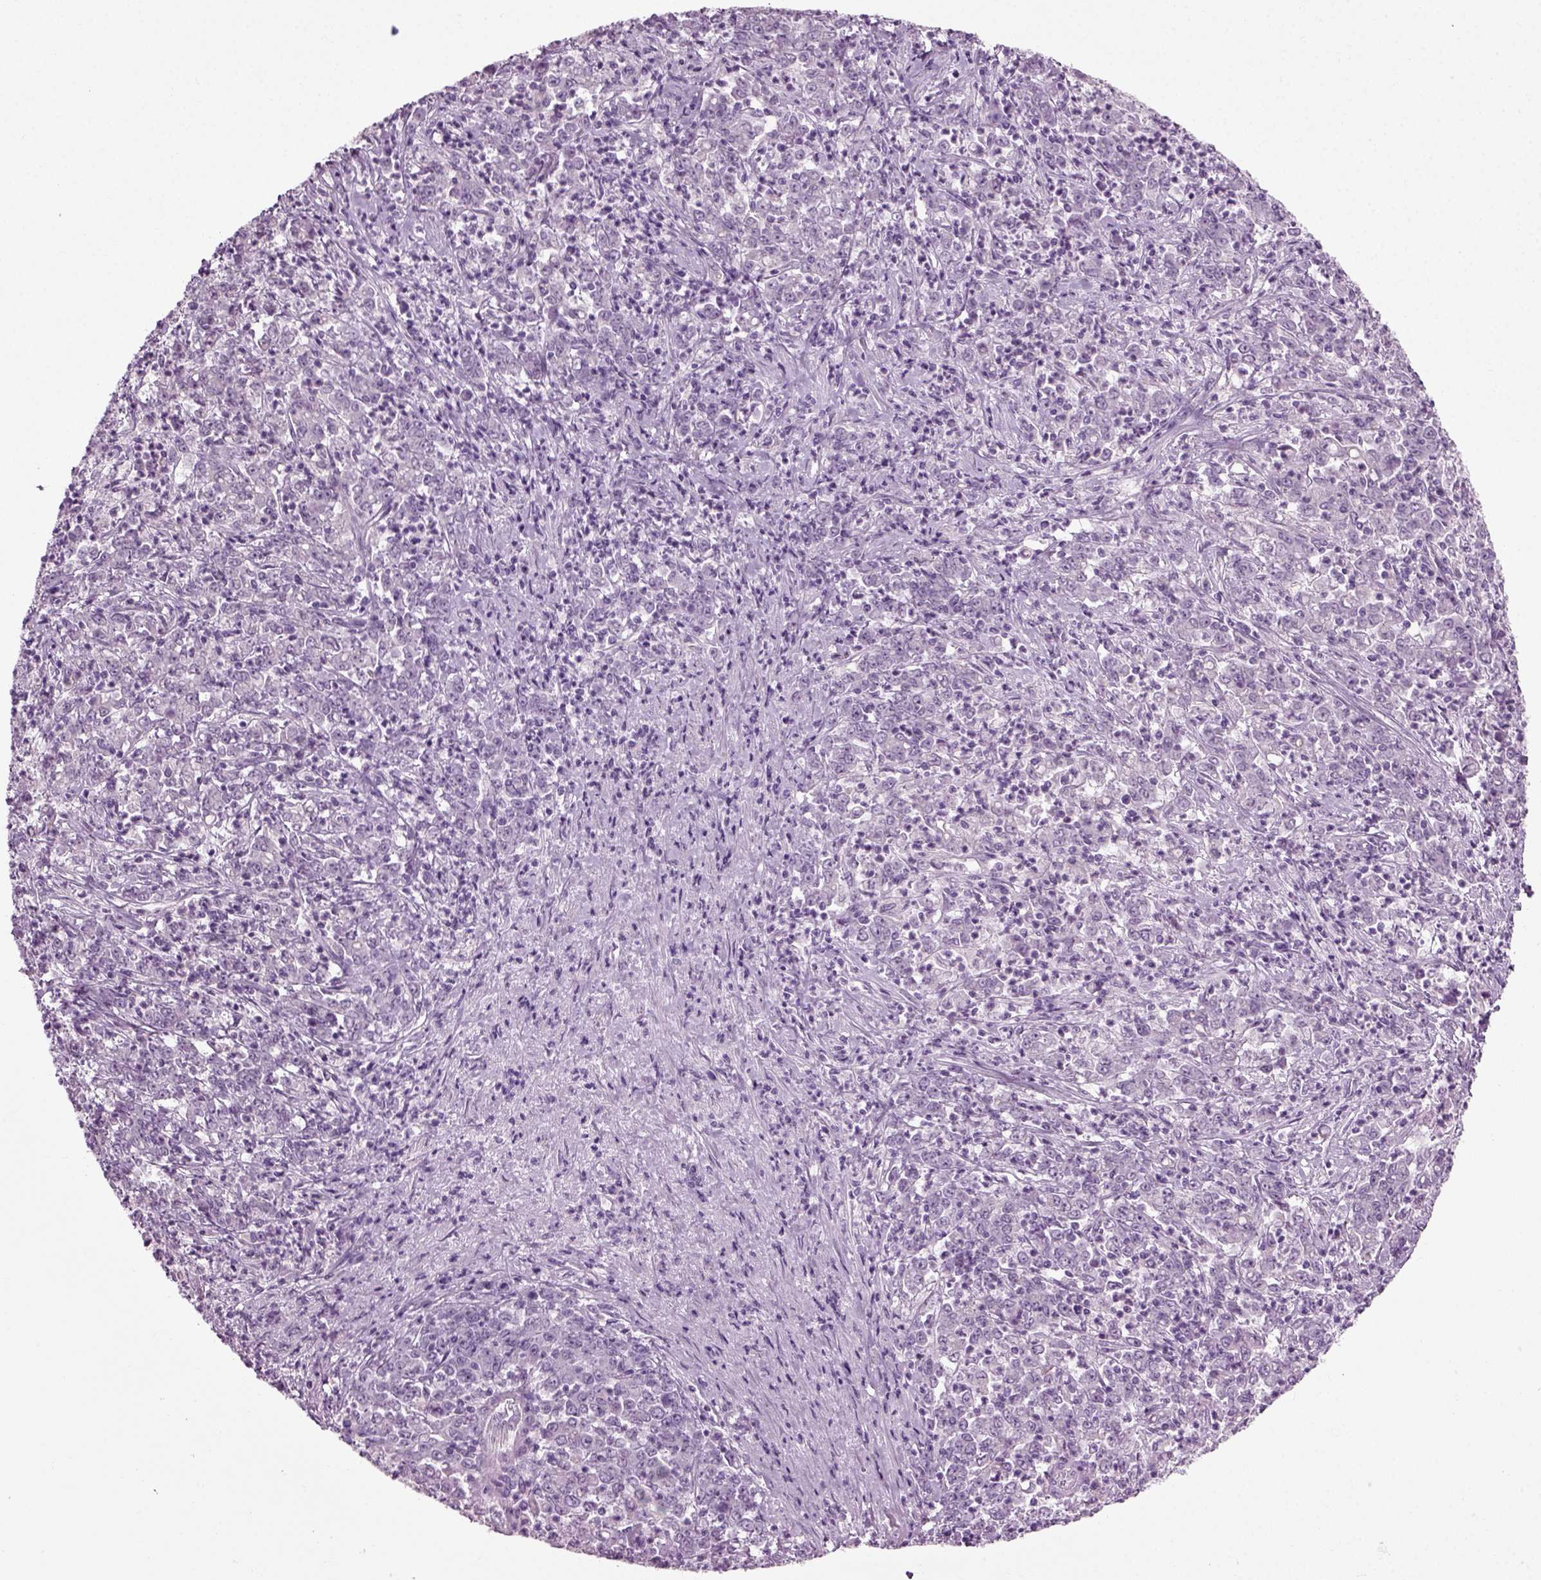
{"staining": {"intensity": "negative", "quantity": "none", "location": "none"}, "tissue": "stomach cancer", "cell_type": "Tumor cells", "image_type": "cancer", "snomed": [{"axis": "morphology", "description": "Adenocarcinoma, NOS"}, {"axis": "topography", "description": "Stomach, lower"}], "caption": "Protein analysis of adenocarcinoma (stomach) displays no significant expression in tumor cells.", "gene": "ZC2HC1C", "patient": {"sex": "female", "age": 71}}